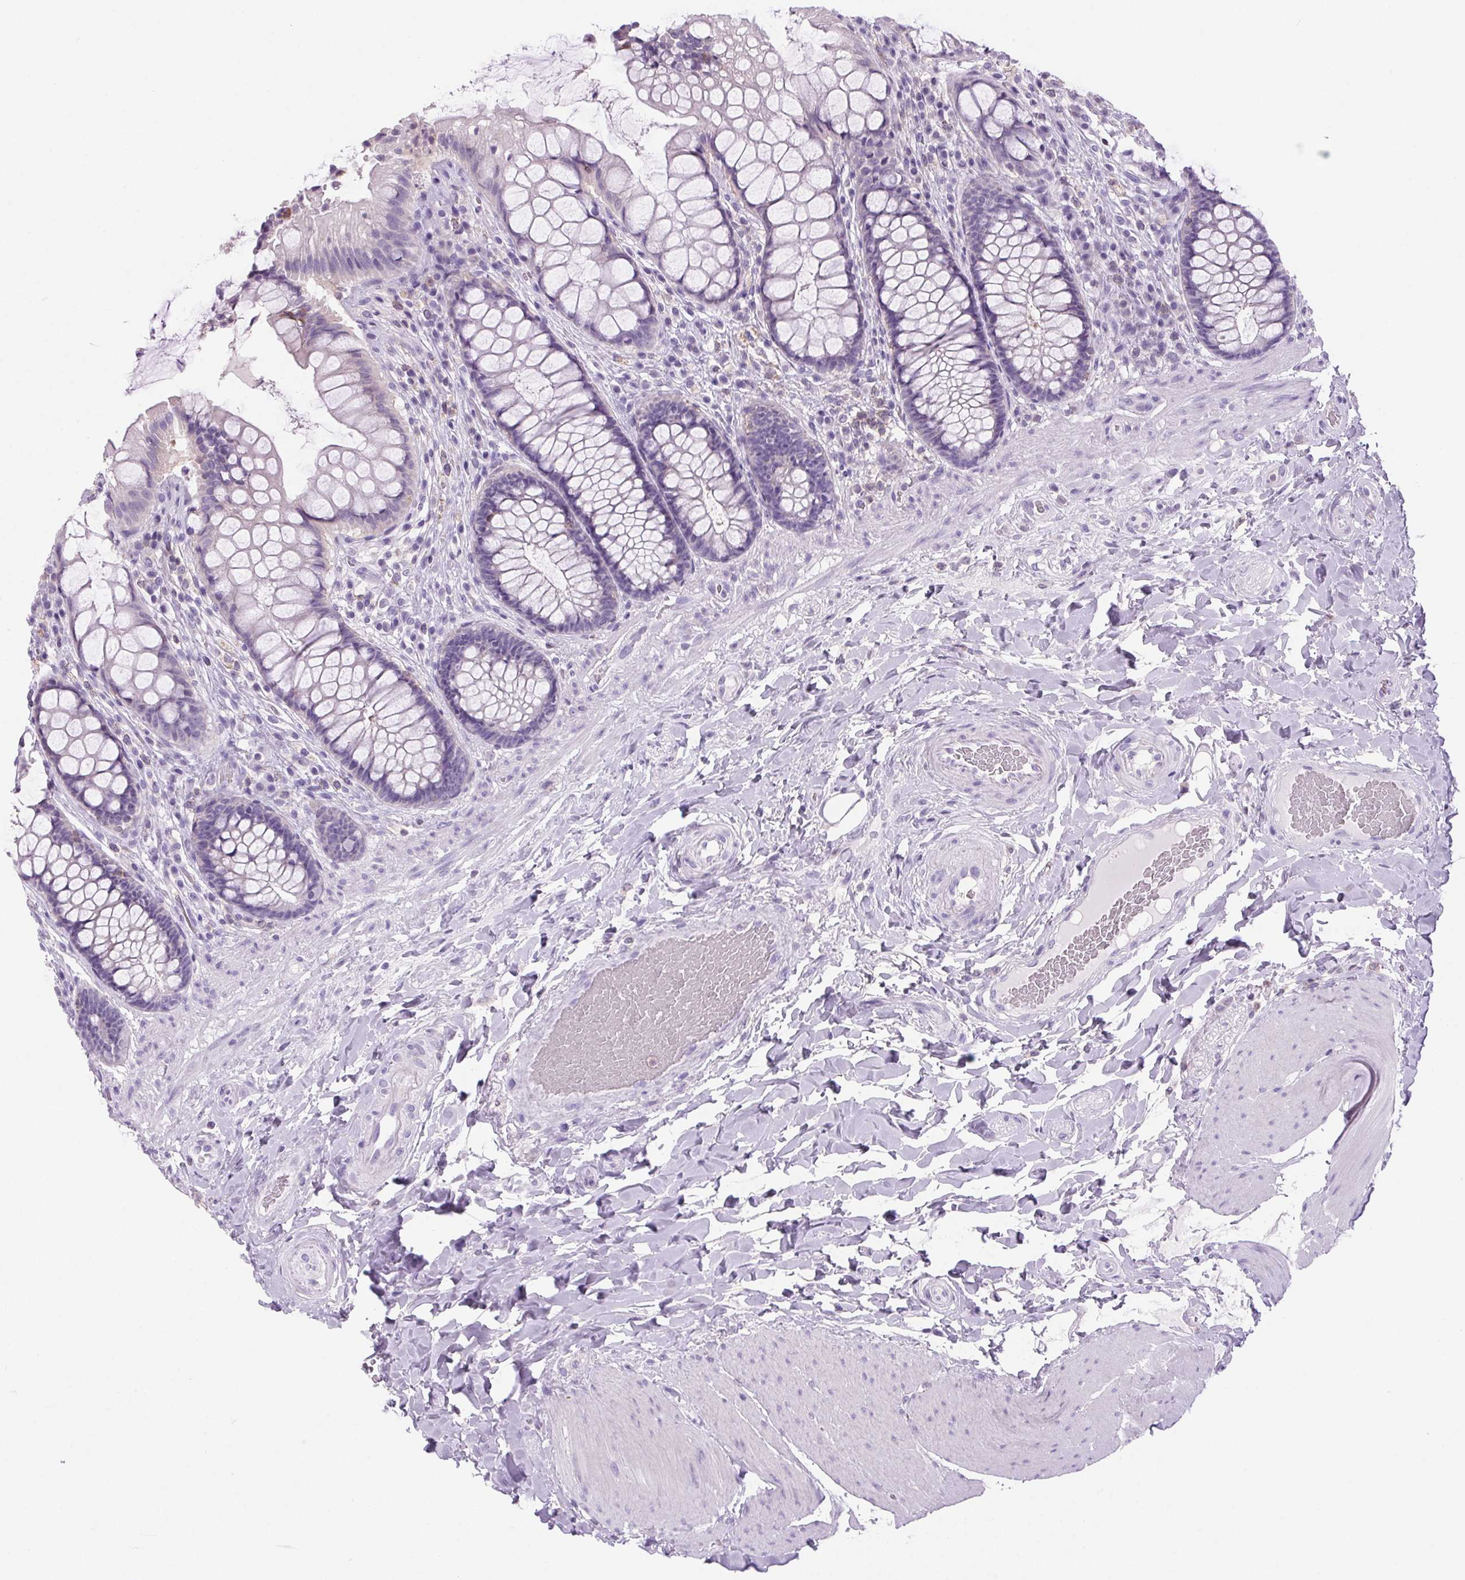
{"staining": {"intensity": "negative", "quantity": "none", "location": "none"}, "tissue": "rectum", "cell_type": "Glandular cells", "image_type": "normal", "snomed": [{"axis": "morphology", "description": "Normal tissue, NOS"}, {"axis": "topography", "description": "Rectum"}], "caption": "This is an immunohistochemistry micrograph of benign human rectum. There is no staining in glandular cells.", "gene": "S100A2", "patient": {"sex": "female", "age": 58}}